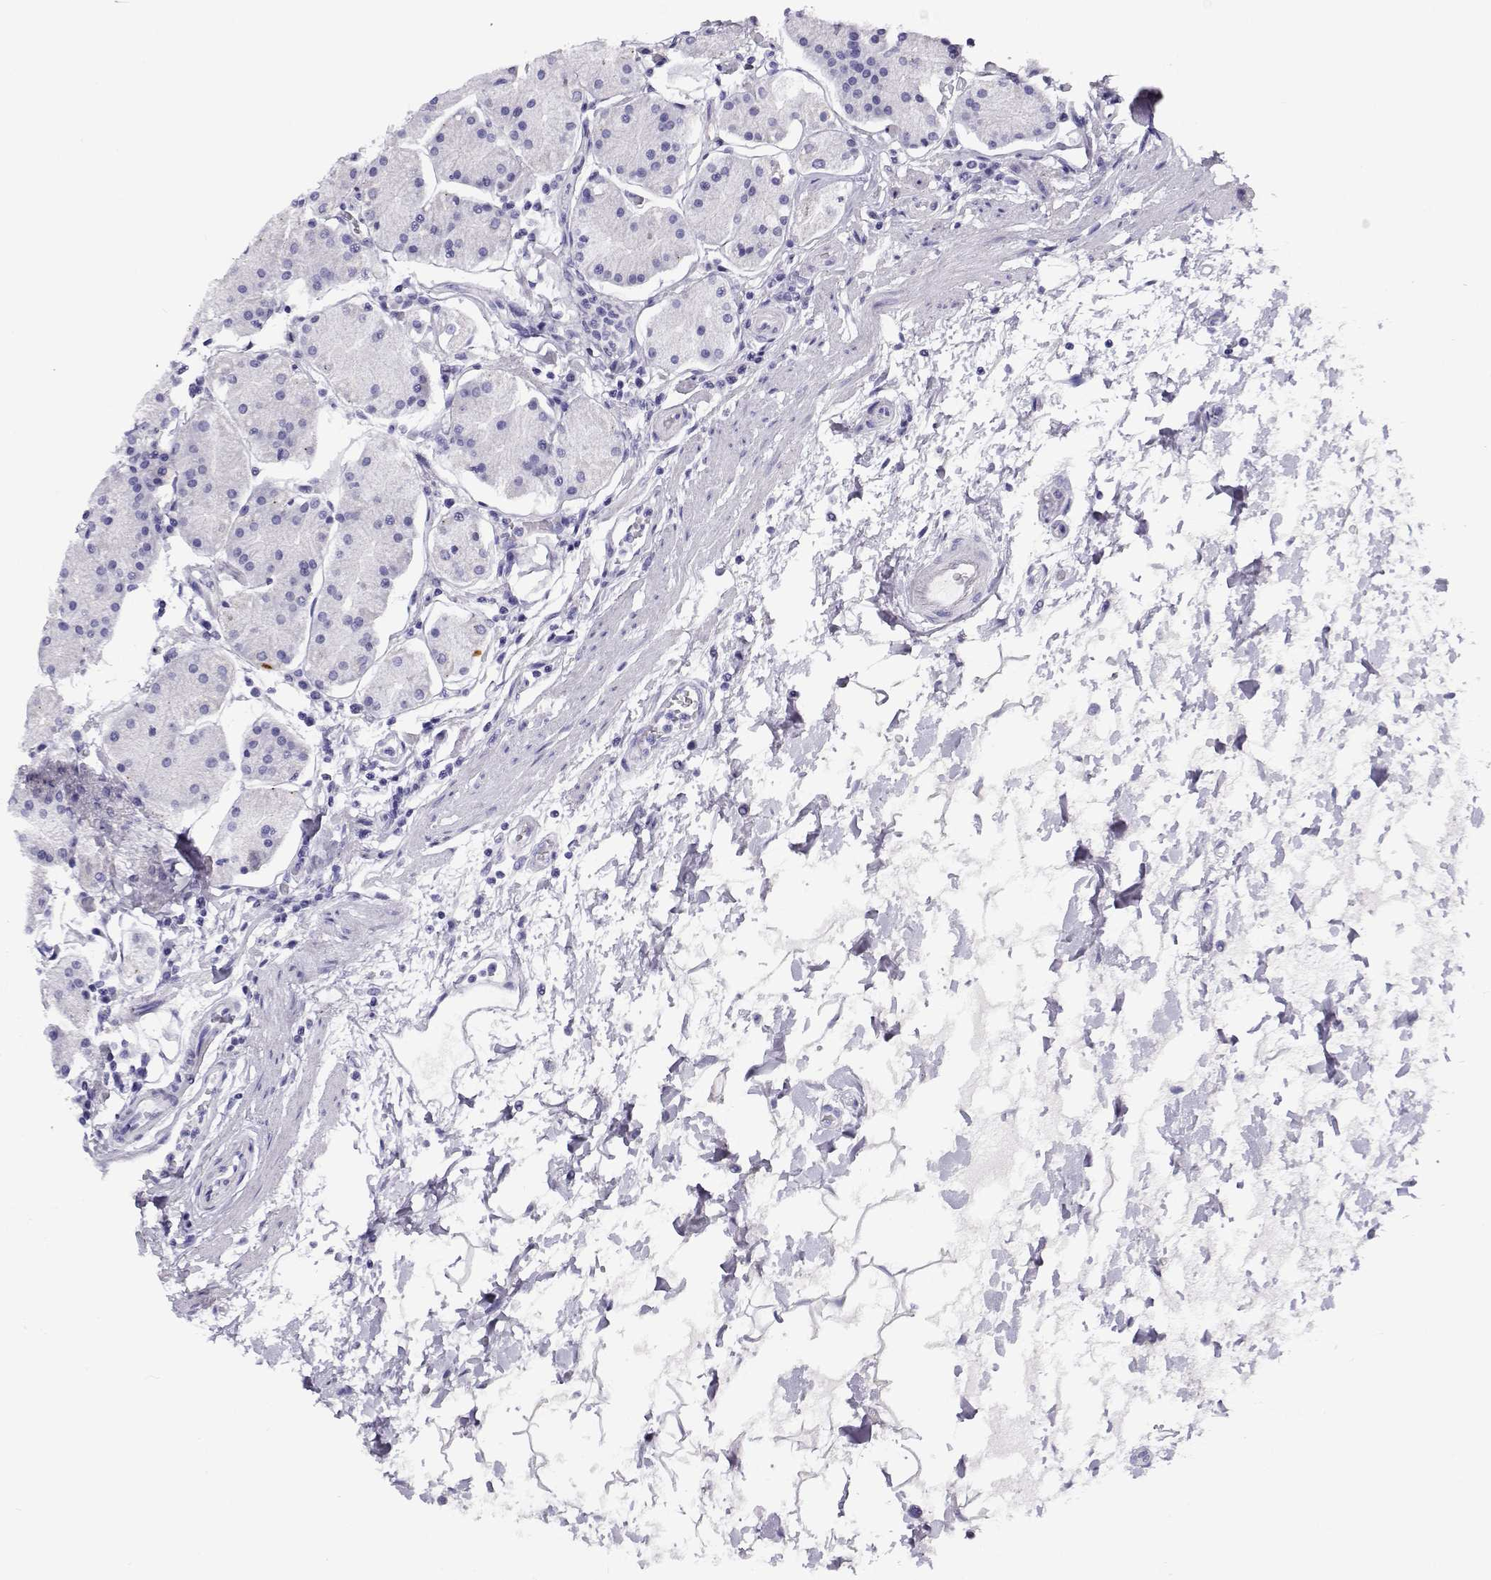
{"staining": {"intensity": "negative", "quantity": "none", "location": "none"}, "tissue": "stomach", "cell_type": "Glandular cells", "image_type": "normal", "snomed": [{"axis": "morphology", "description": "Normal tissue, NOS"}, {"axis": "topography", "description": "Stomach"}], "caption": "IHC of benign human stomach shows no expression in glandular cells. The staining is performed using DAB (3,3'-diaminobenzidine) brown chromogen with nuclei counter-stained in using hematoxylin.", "gene": "RHOXF2B", "patient": {"sex": "male", "age": 54}}